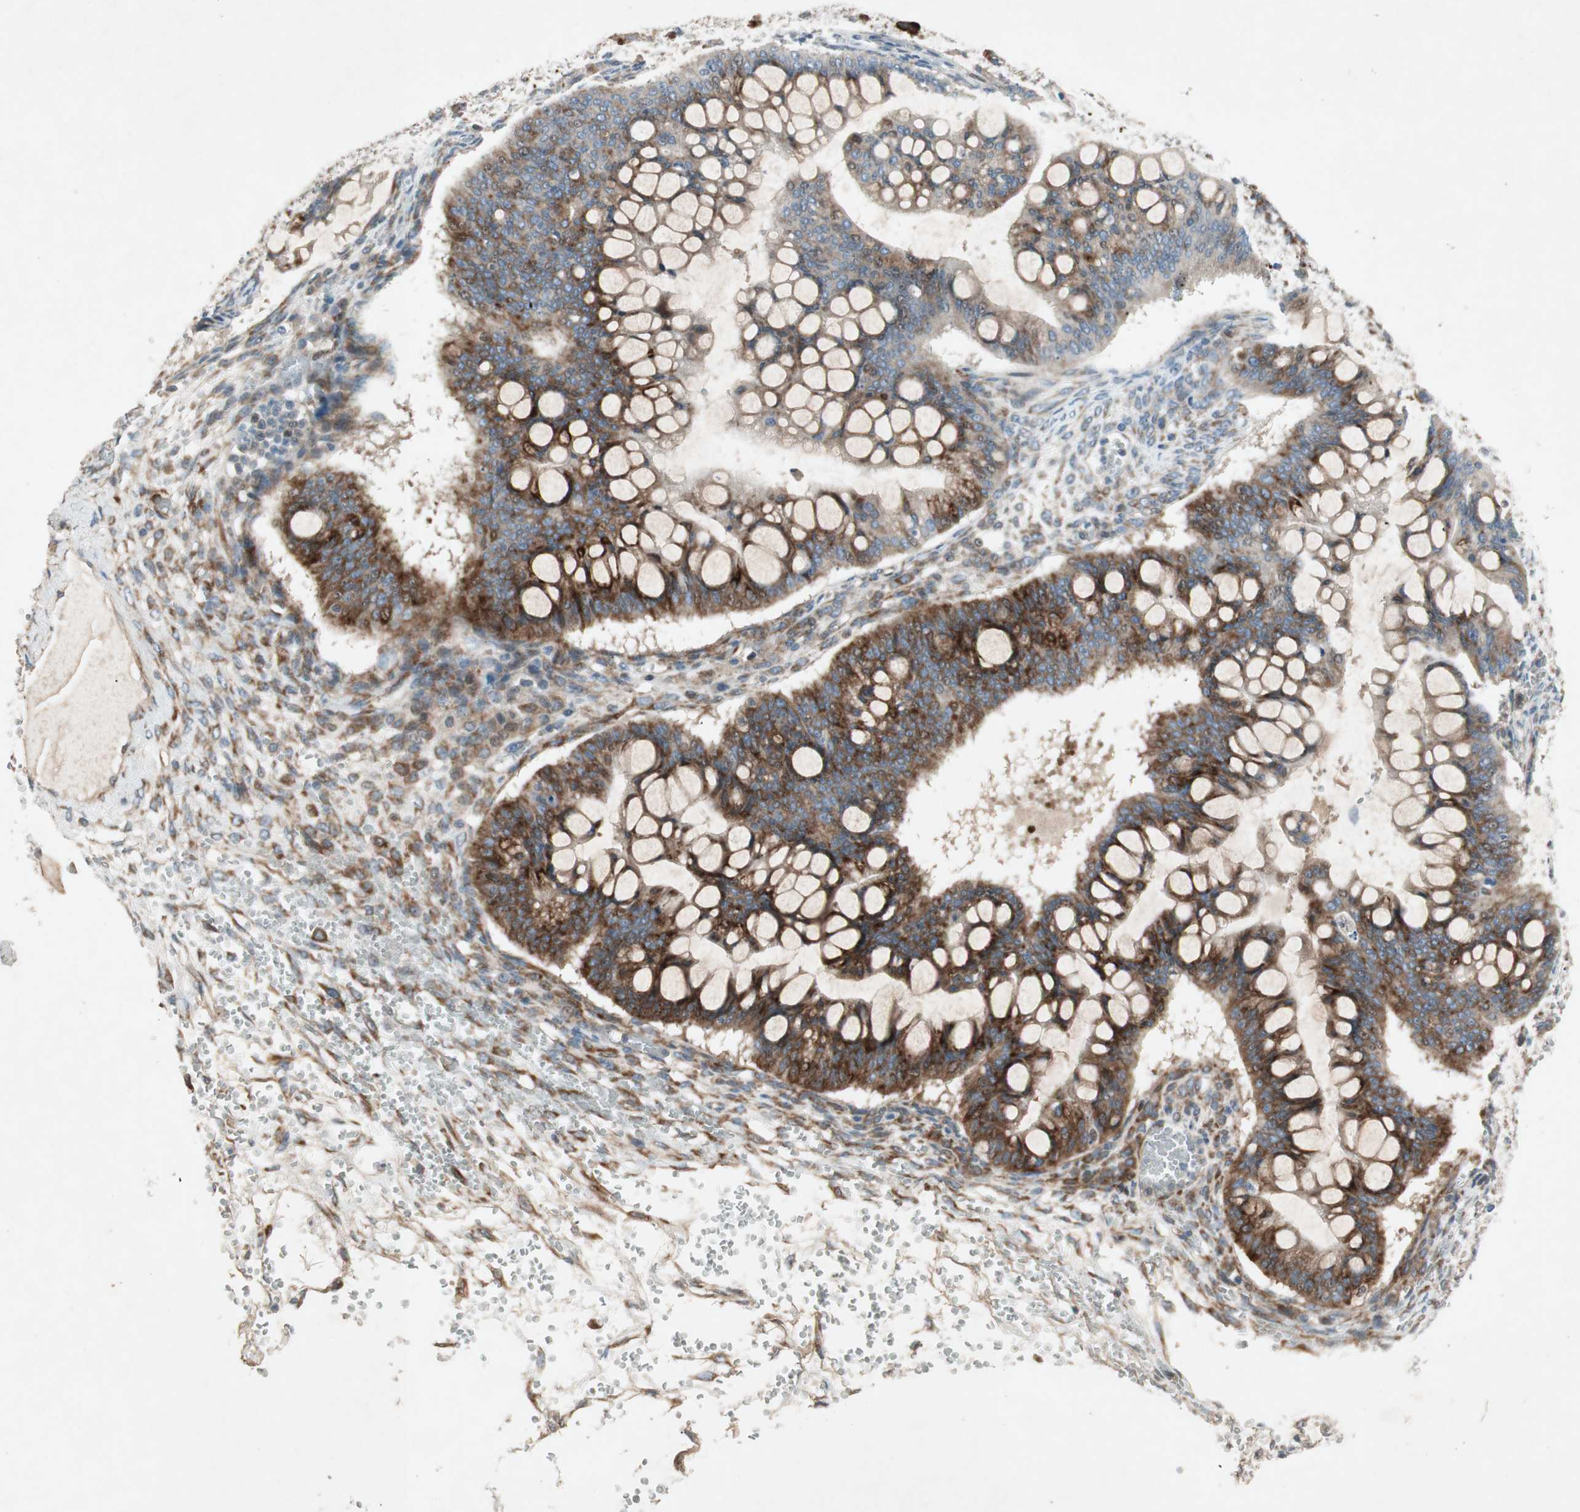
{"staining": {"intensity": "strong", "quantity": ">75%", "location": "cytoplasmic/membranous"}, "tissue": "ovarian cancer", "cell_type": "Tumor cells", "image_type": "cancer", "snomed": [{"axis": "morphology", "description": "Cystadenocarcinoma, mucinous, NOS"}, {"axis": "topography", "description": "Ovary"}], "caption": "Ovarian mucinous cystadenocarcinoma stained for a protein (brown) displays strong cytoplasmic/membranous positive expression in about >75% of tumor cells.", "gene": "APOO", "patient": {"sex": "female", "age": 73}}